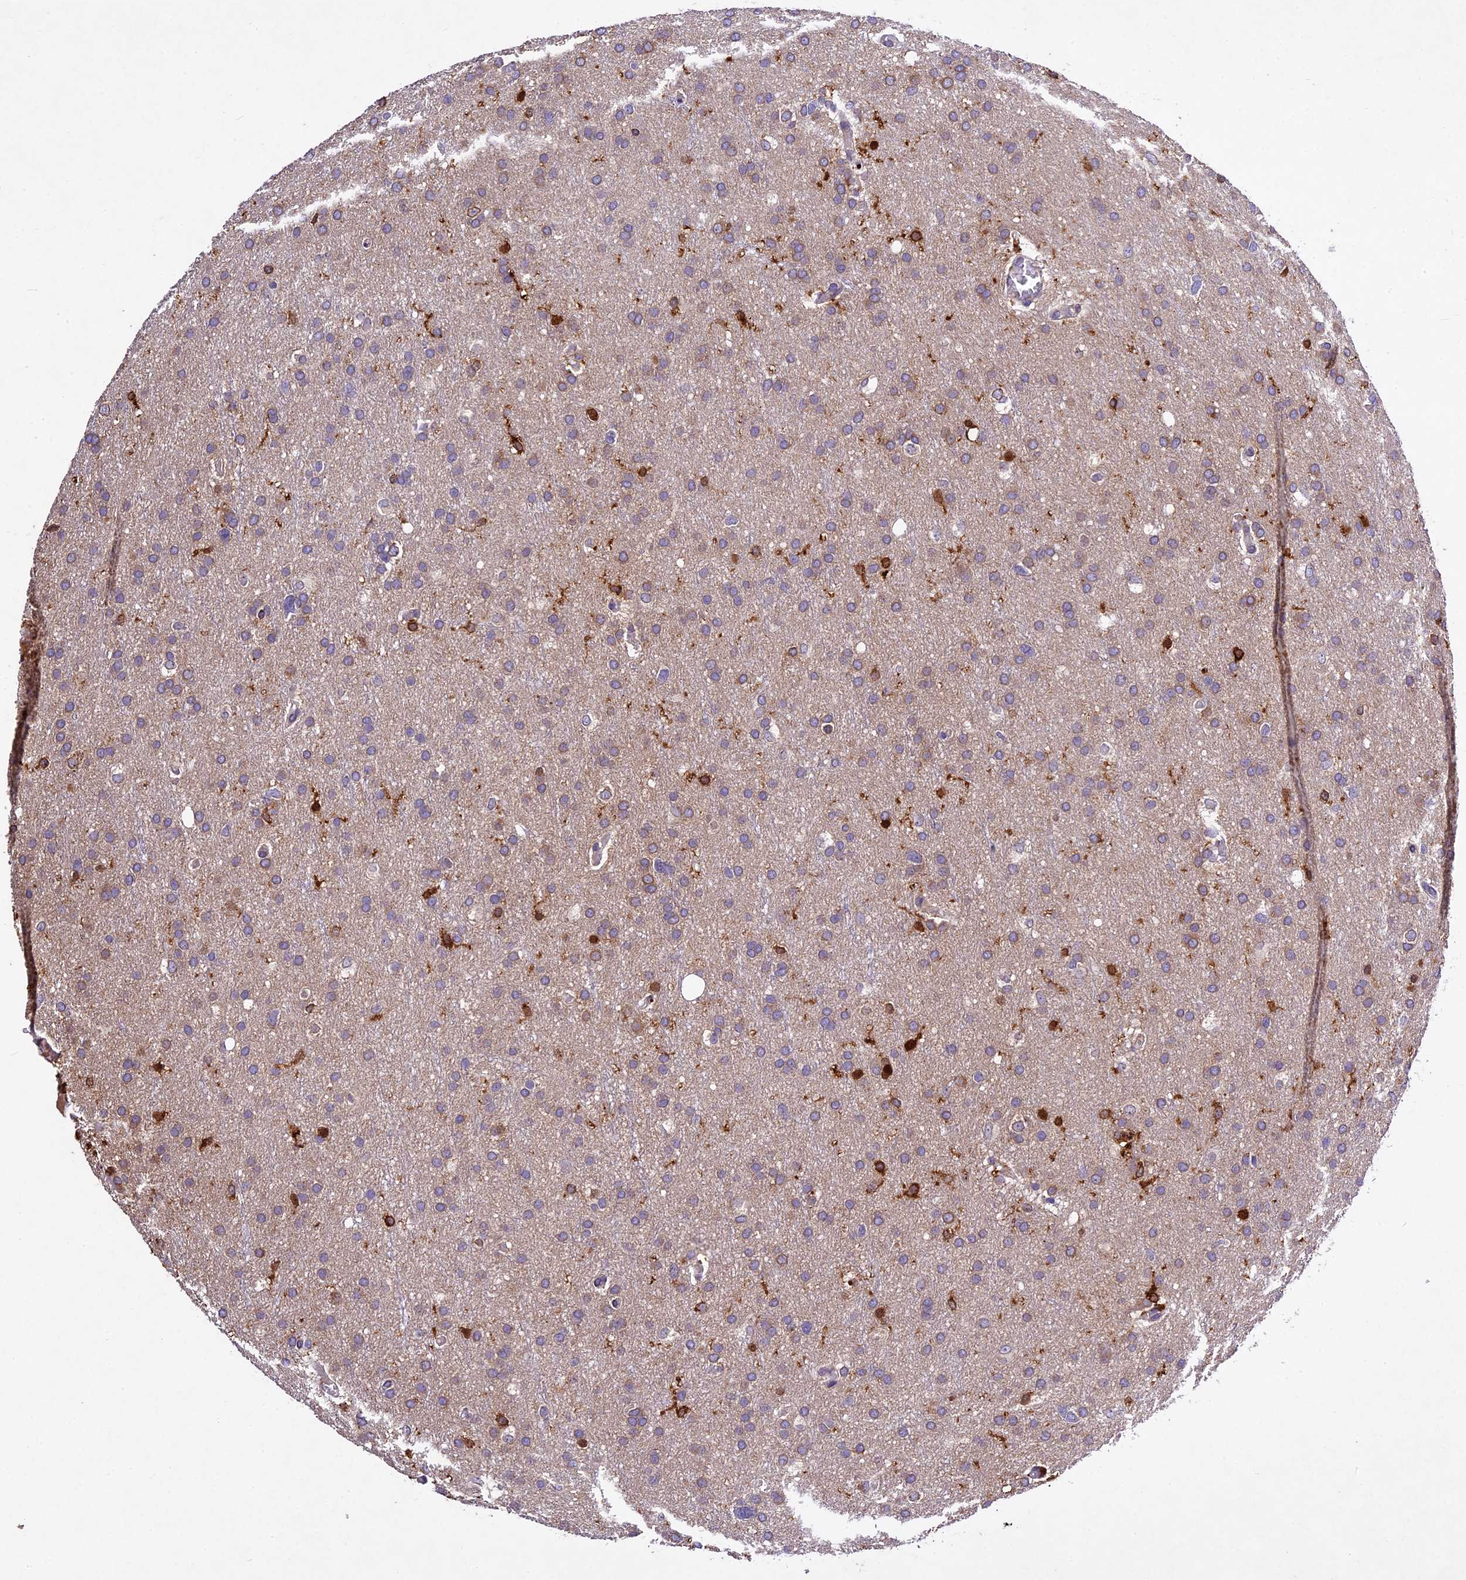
{"staining": {"intensity": "weak", "quantity": "<25%", "location": "cytoplasmic/membranous"}, "tissue": "glioma", "cell_type": "Tumor cells", "image_type": "cancer", "snomed": [{"axis": "morphology", "description": "Glioma, malignant, High grade"}, {"axis": "topography", "description": "Cerebral cortex"}], "caption": "Tumor cells are negative for brown protein staining in high-grade glioma (malignant).", "gene": "CILP2", "patient": {"sex": "female", "age": 36}}